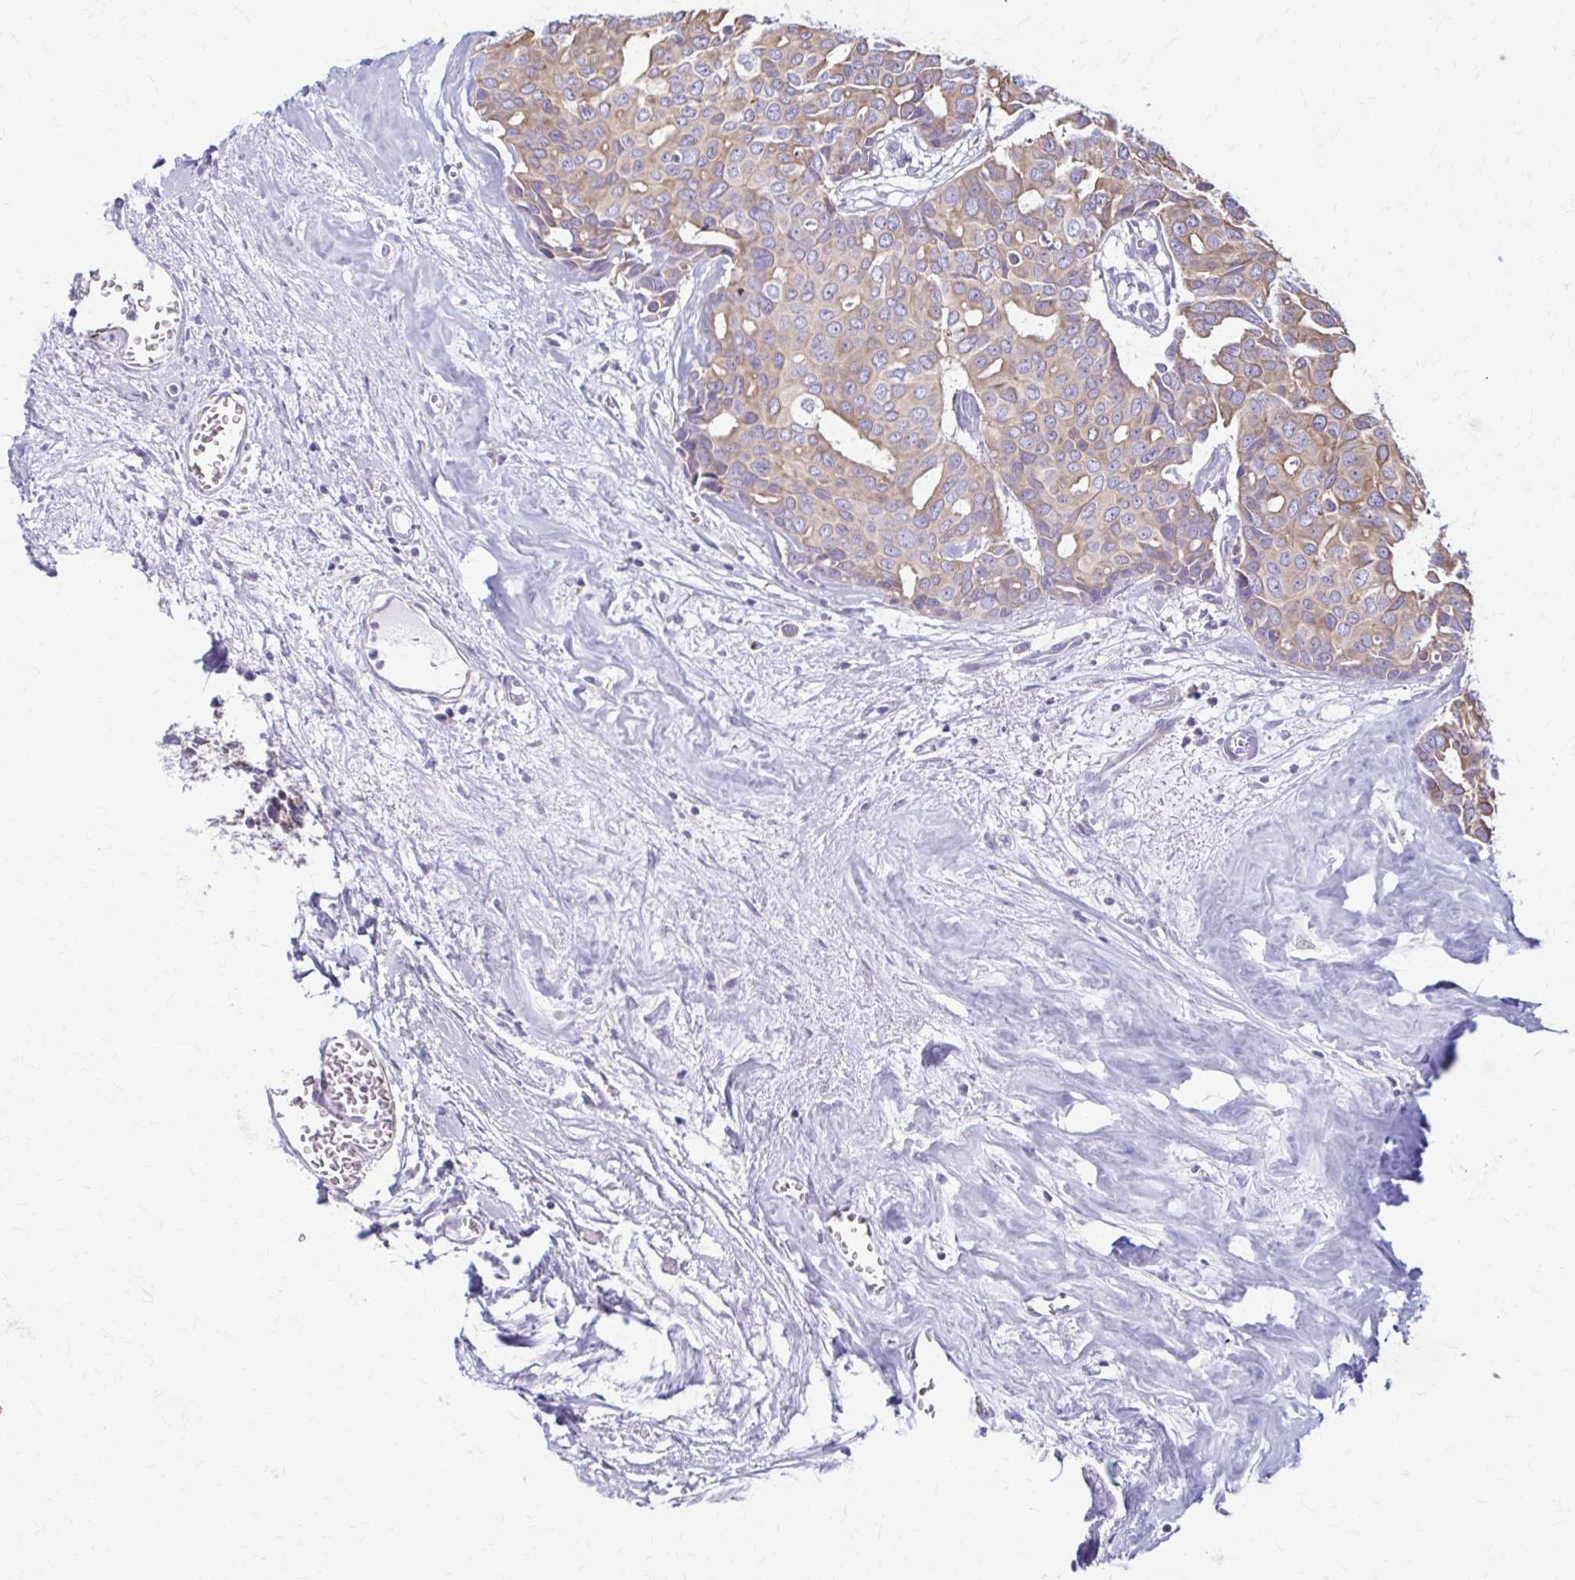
{"staining": {"intensity": "negative", "quantity": "none", "location": "none"}, "tissue": "breast cancer", "cell_type": "Tumor cells", "image_type": "cancer", "snomed": [{"axis": "morphology", "description": "Duct carcinoma"}, {"axis": "topography", "description": "Breast"}], "caption": "A high-resolution image shows immunohistochemistry (IHC) staining of intraductal carcinoma (breast), which displays no significant staining in tumor cells.", "gene": "DSP", "patient": {"sex": "female", "age": 54}}